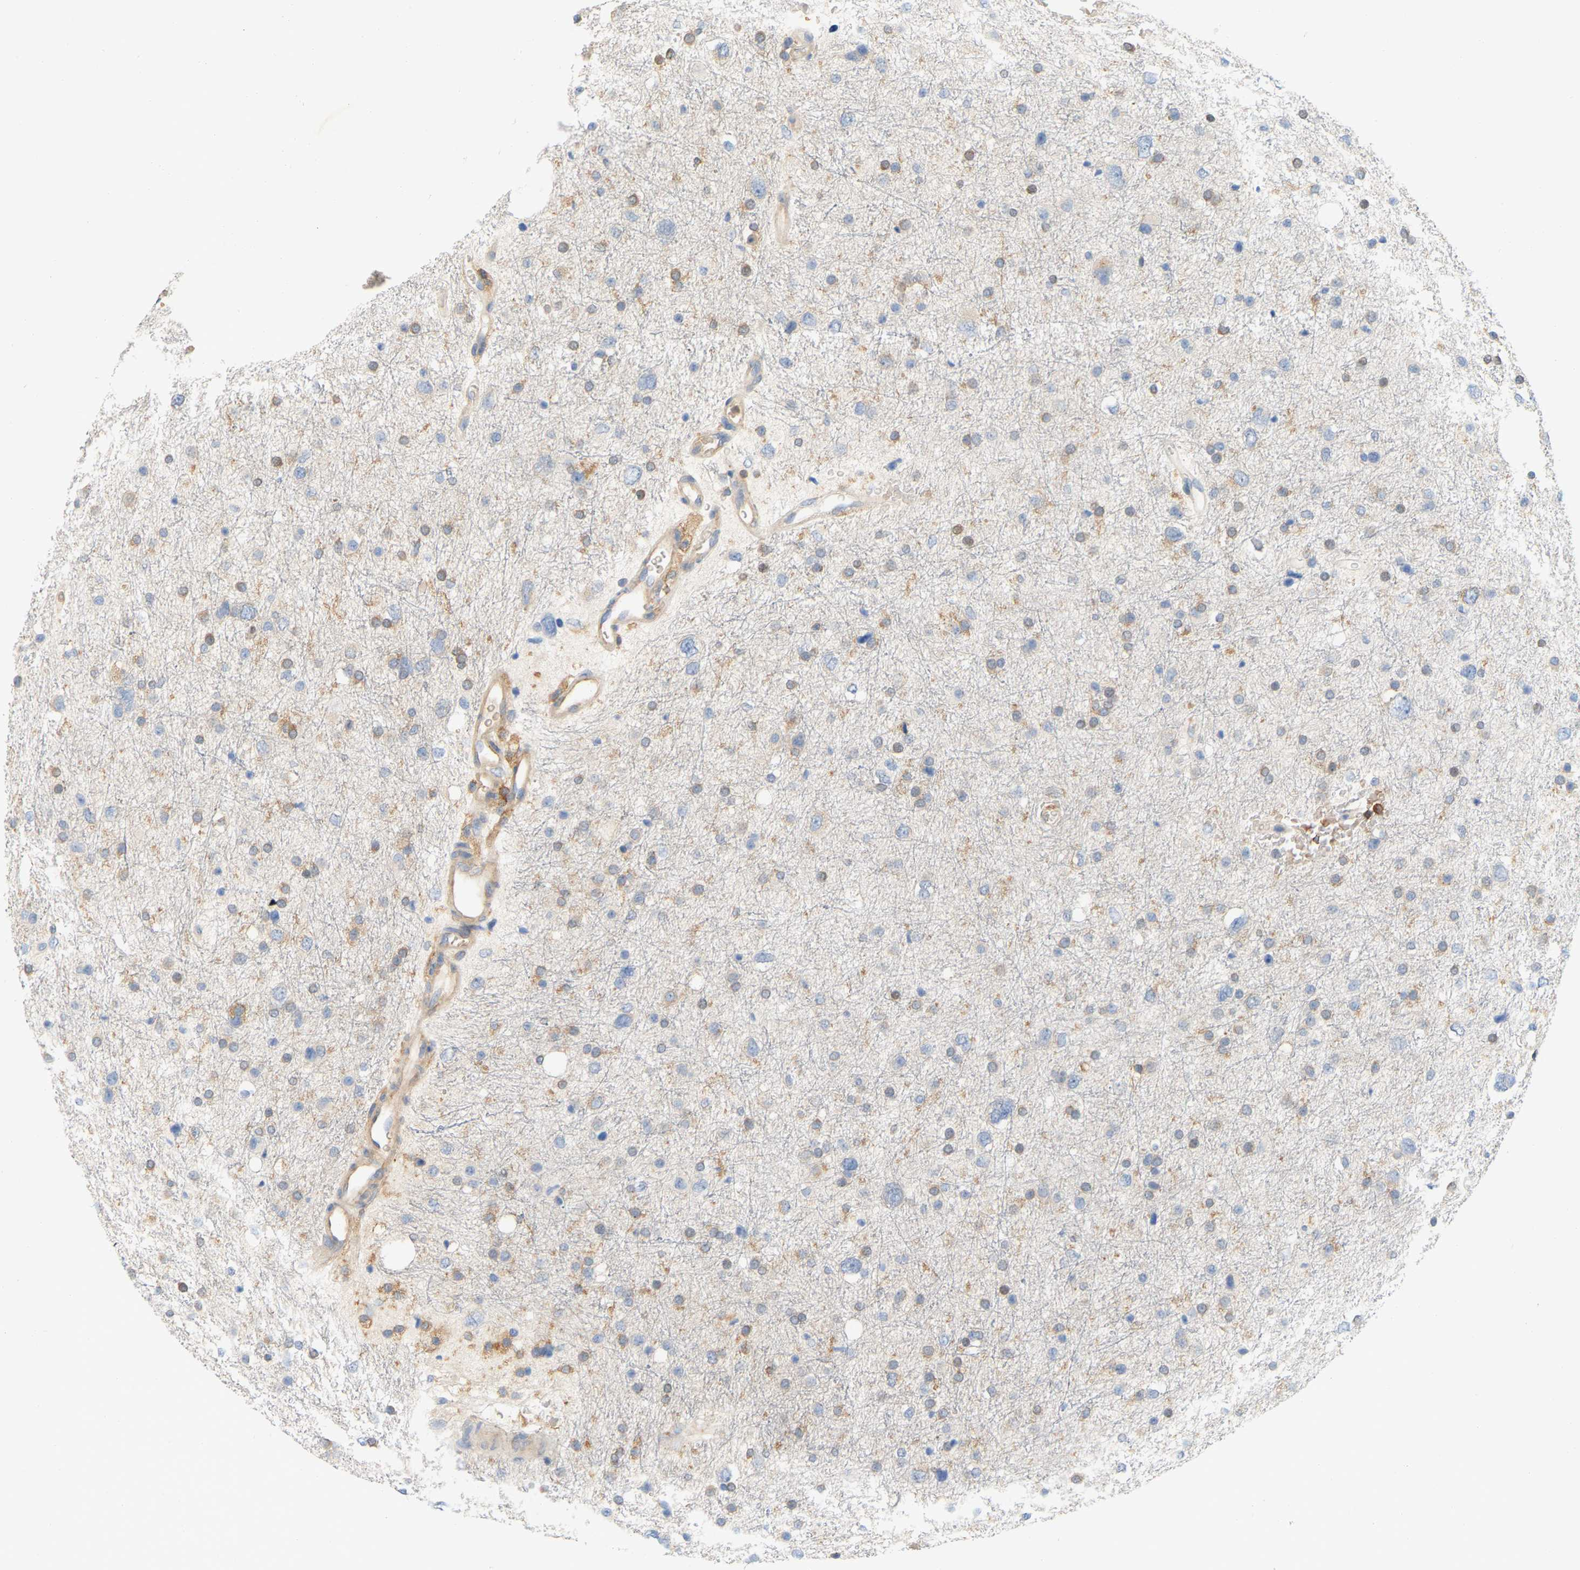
{"staining": {"intensity": "moderate", "quantity": "25%-75%", "location": "cytoplasmic/membranous"}, "tissue": "glioma", "cell_type": "Tumor cells", "image_type": "cancer", "snomed": [{"axis": "morphology", "description": "Glioma, malignant, Low grade"}, {"axis": "topography", "description": "Brain"}], "caption": "Tumor cells demonstrate moderate cytoplasmic/membranous expression in about 25%-75% of cells in malignant low-grade glioma. The protein is shown in brown color, while the nuclei are stained blue.", "gene": "AKAP13", "patient": {"sex": "female", "age": 37}}